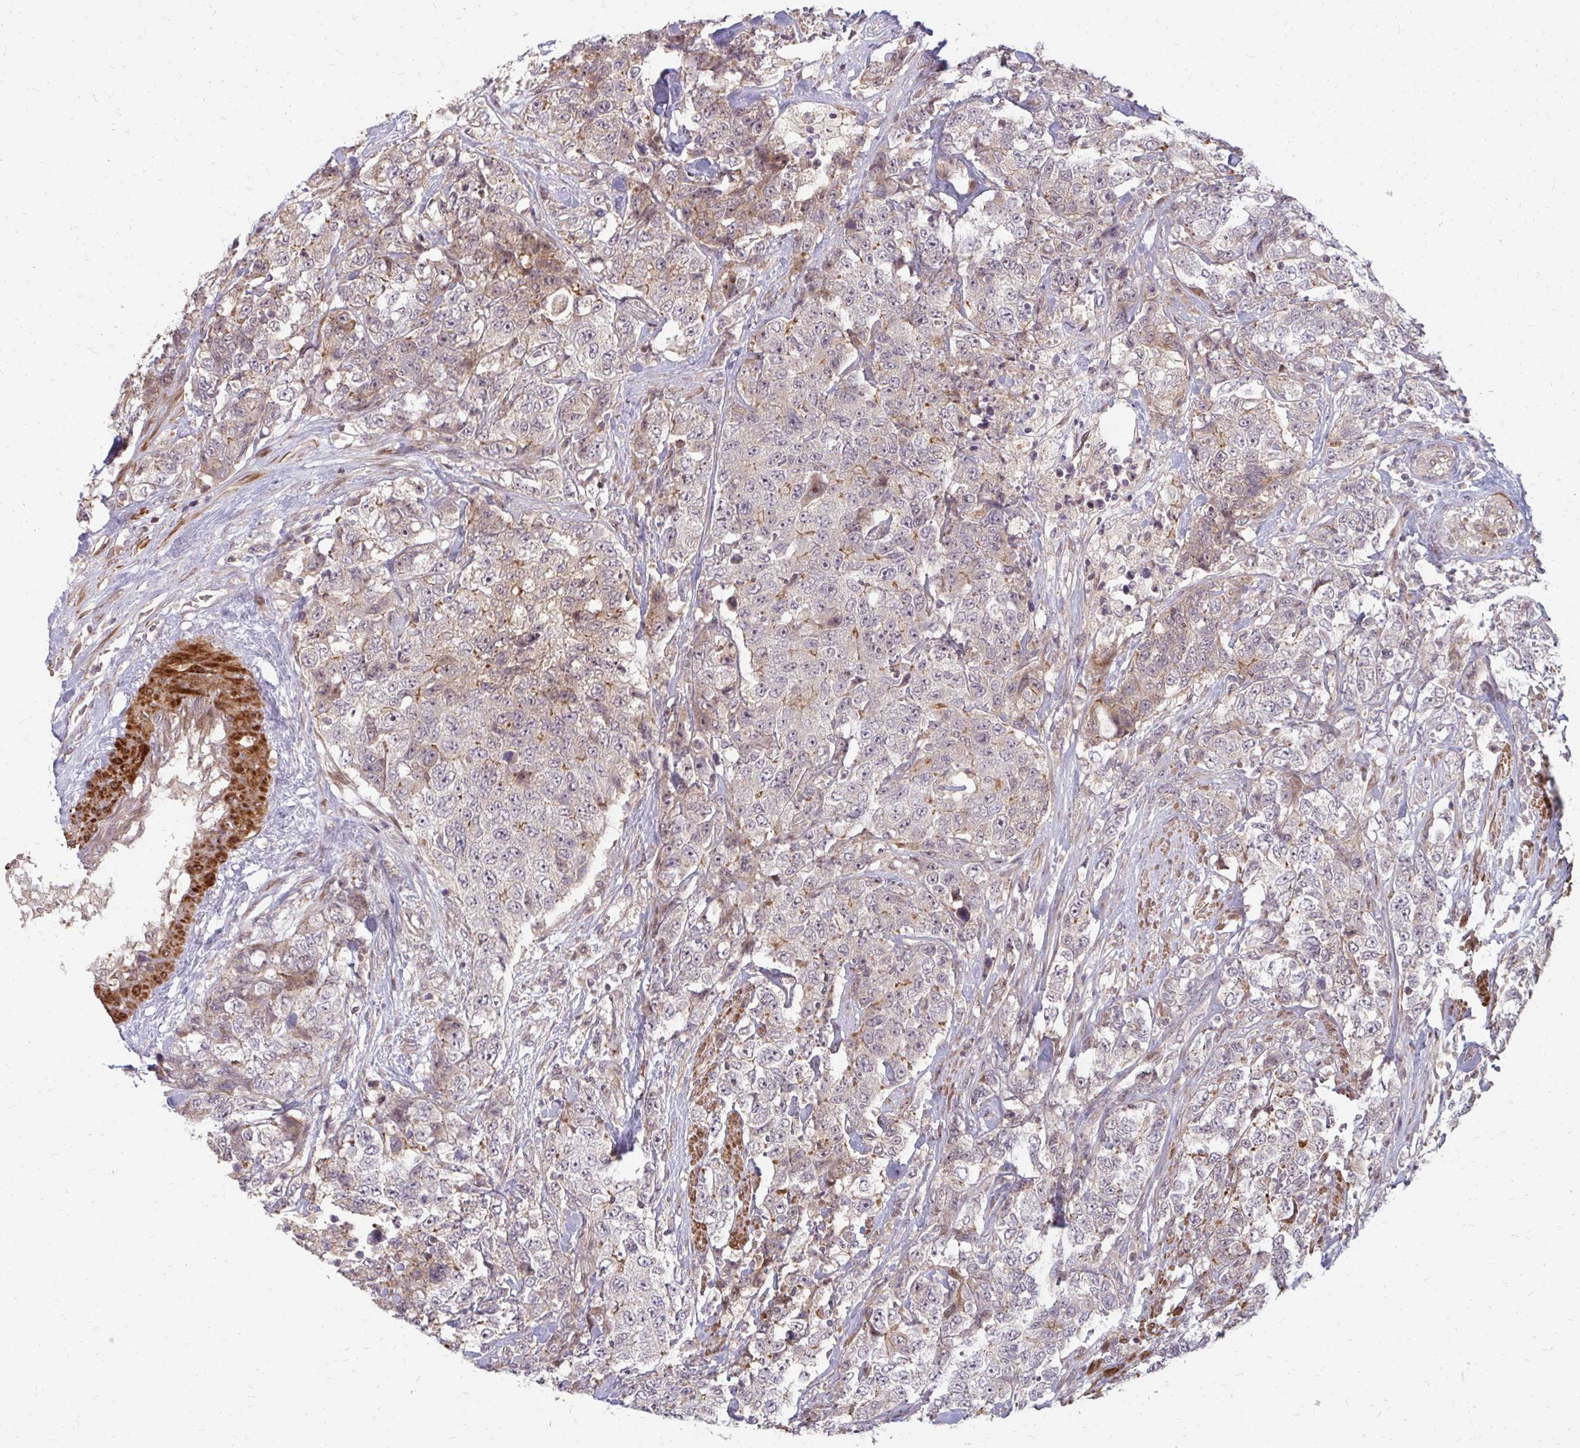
{"staining": {"intensity": "weak", "quantity": "<25%", "location": "cytoplasmic/membranous"}, "tissue": "urothelial cancer", "cell_type": "Tumor cells", "image_type": "cancer", "snomed": [{"axis": "morphology", "description": "Urothelial carcinoma, High grade"}, {"axis": "topography", "description": "Urinary bladder"}], "caption": "This photomicrograph is of urothelial cancer stained with IHC to label a protein in brown with the nuclei are counter-stained blue. There is no positivity in tumor cells. (DAB (3,3'-diaminobenzidine) immunohistochemistry (IHC) with hematoxylin counter stain).", "gene": "ZNF285", "patient": {"sex": "female", "age": 78}}